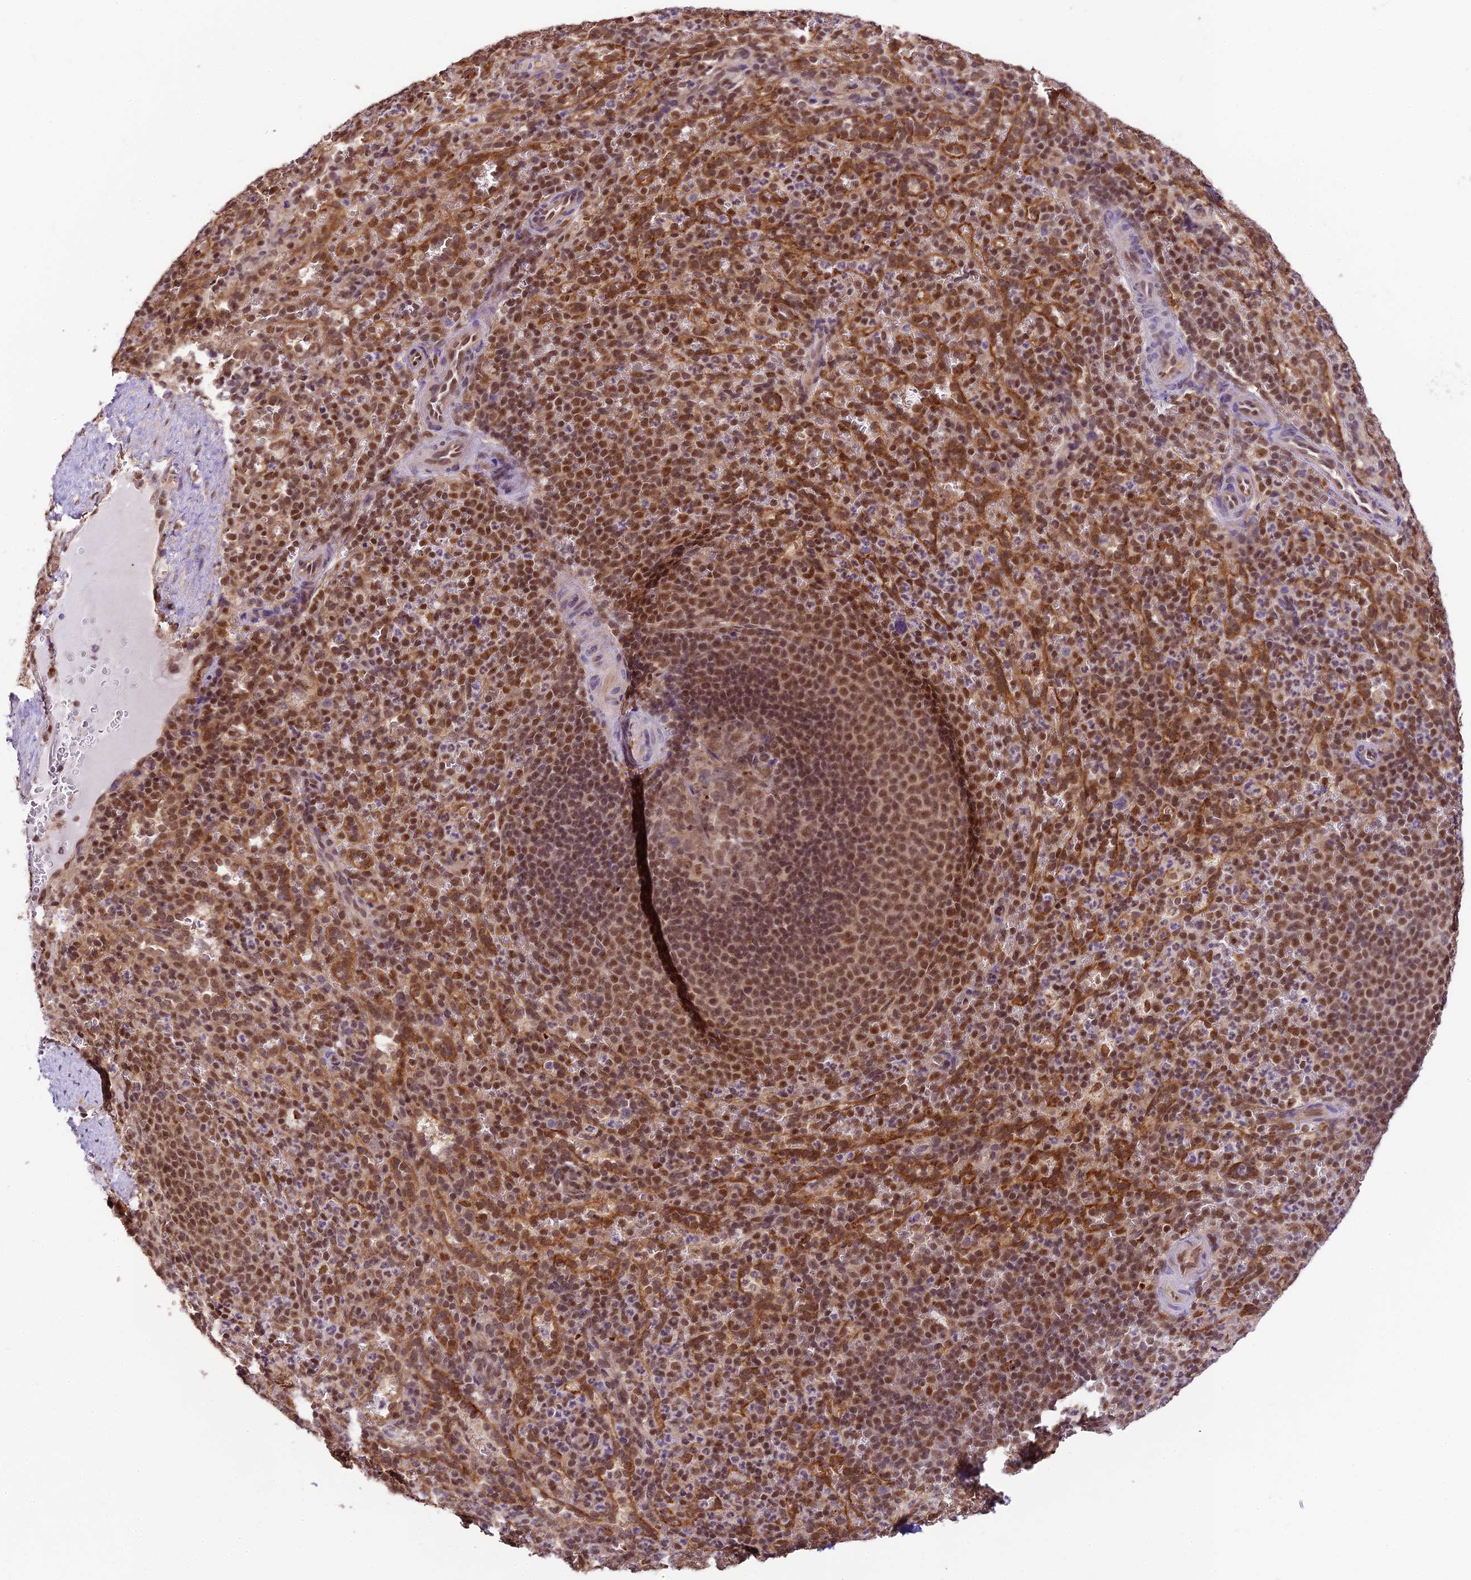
{"staining": {"intensity": "strong", "quantity": "25%-75%", "location": "nuclear"}, "tissue": "spleen", "cell_type": "Cells in red pulp", "image_type": "normal", "snomed": [{"axis": "morphology", "description": "Normal tissue, NOS"}, {"axis": "topography", "description": "Spleen"}], "caption": "Immunohistochemistry micrograph of unremarkable spleen: human spleen stained using IHC demonstrates high levels of strong protein expression localized specifically in the nuclear of cells in red pulp, appearing as a nuclear brown color.", "gene": "TRIM22", "patient": {"sex": "female", "age": 21}}